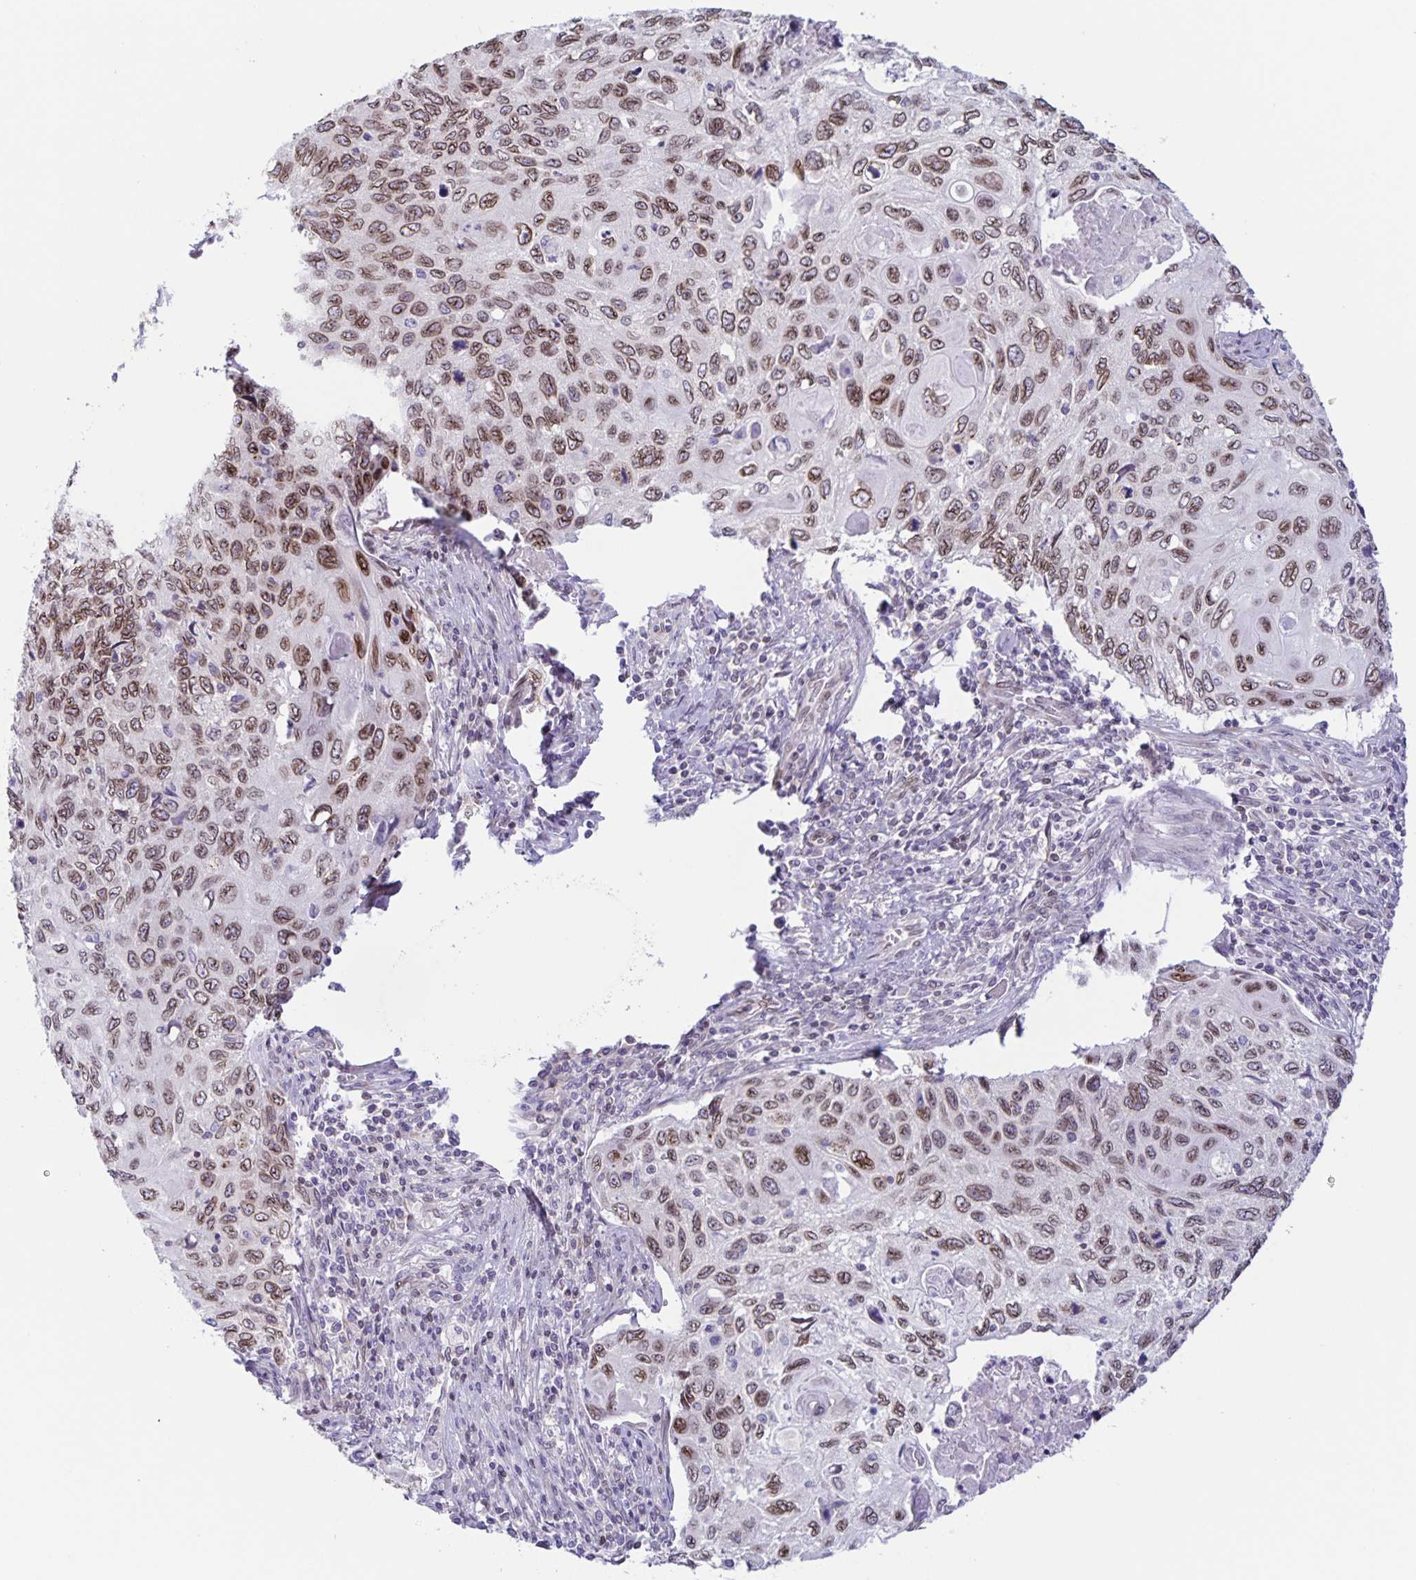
{"staining": {"intensity": "moderate", "quantity": ">75%", "location": "cytoplasmic/membranous,nuclear"}, "tissue": "cervical cancer", "cell_type": "Tumor cells", "image_type": "cancer", "snomed": [{"axis": "morphology", "description": "Squamous cell carcinoma, NOS"}, {"axis": "topography", "description": "Cervix"}], "caption": "This is a micrograph of immunohistochemistry (IHC) staining of cervical cancer (squamous cell carcinoma), which shows moderate positivity in the cytoplasmic/membranous and nuclear of tumor cells.", "gene": "SYNE2", "patient": {"sex": "female", "age": 70}}